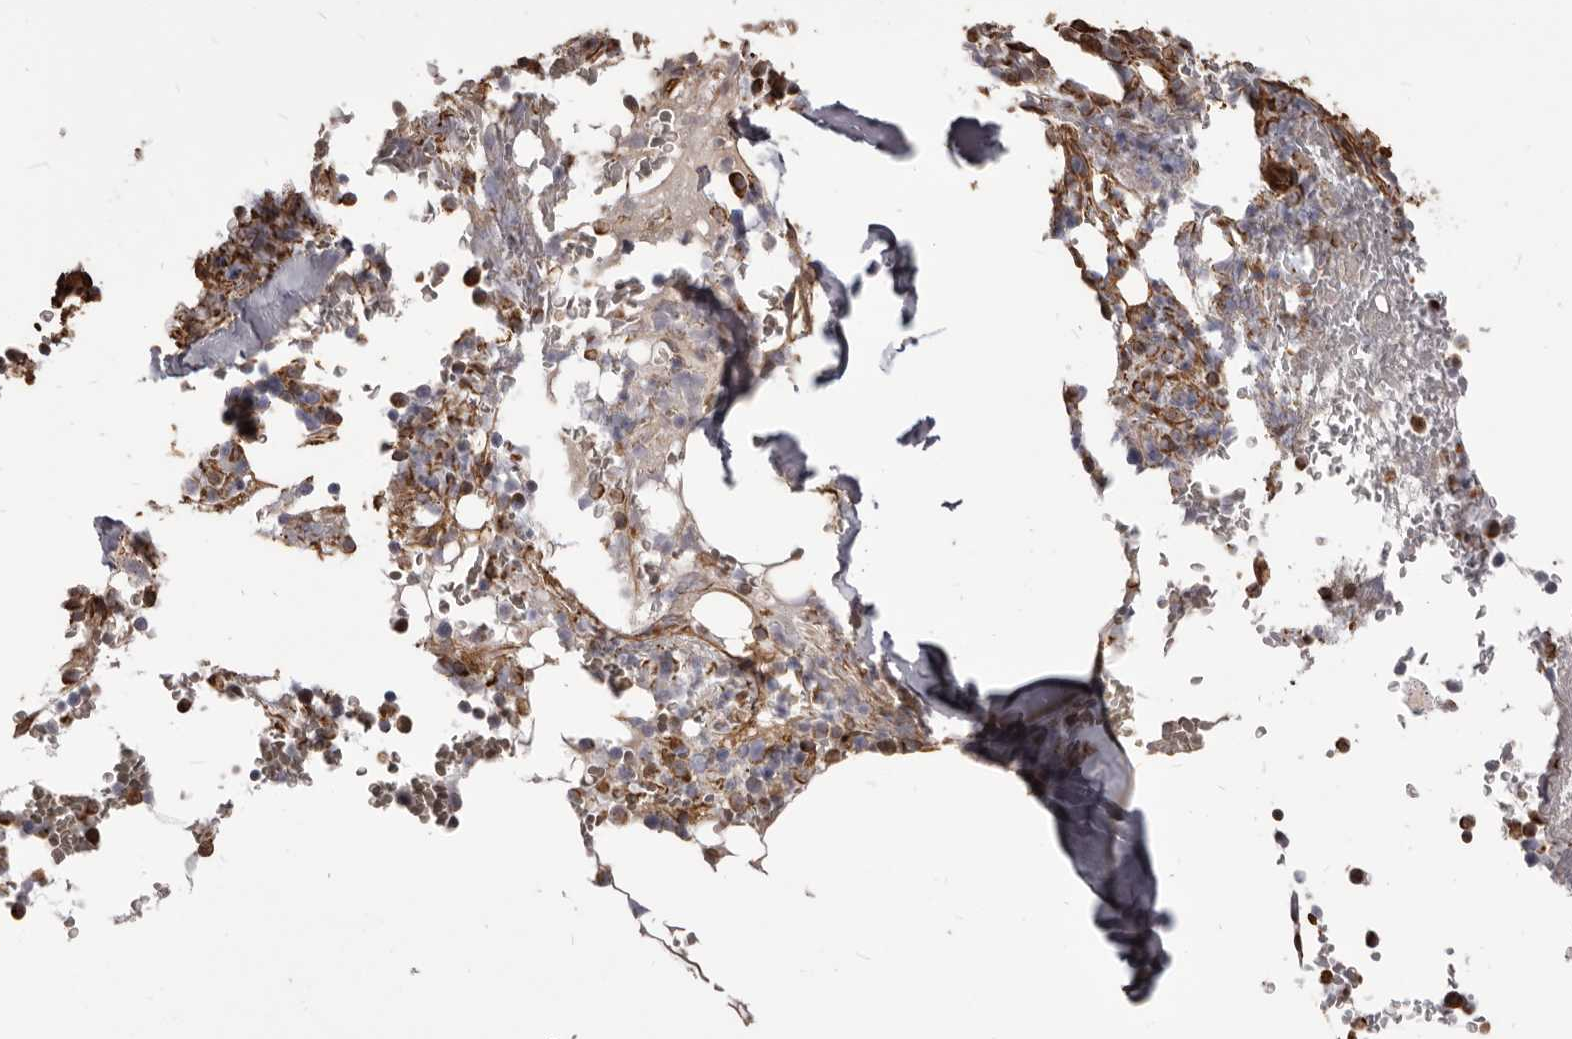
{"staining": {"intensity": "moderate", "quantity": "25%-75%", "location": "cytoplasmic/membranous"}, "tissue": "bone marrow", "cell_type": "Hematopoietic cells", "image_type": "normal", "snomed": [{"axis": "morphology", "description": "Normal tissue, NOS"}, {"axis": "topography", "description": "Bone marrow"}], "caption": "Protein expression analysis of unremarkable bone marrow shows moderate cytoplasmic/membranous staining in about 25%-75% of hematopoietic cells.", "gene": "MTURN", "patient": {"sex": "male", "age": 58}}